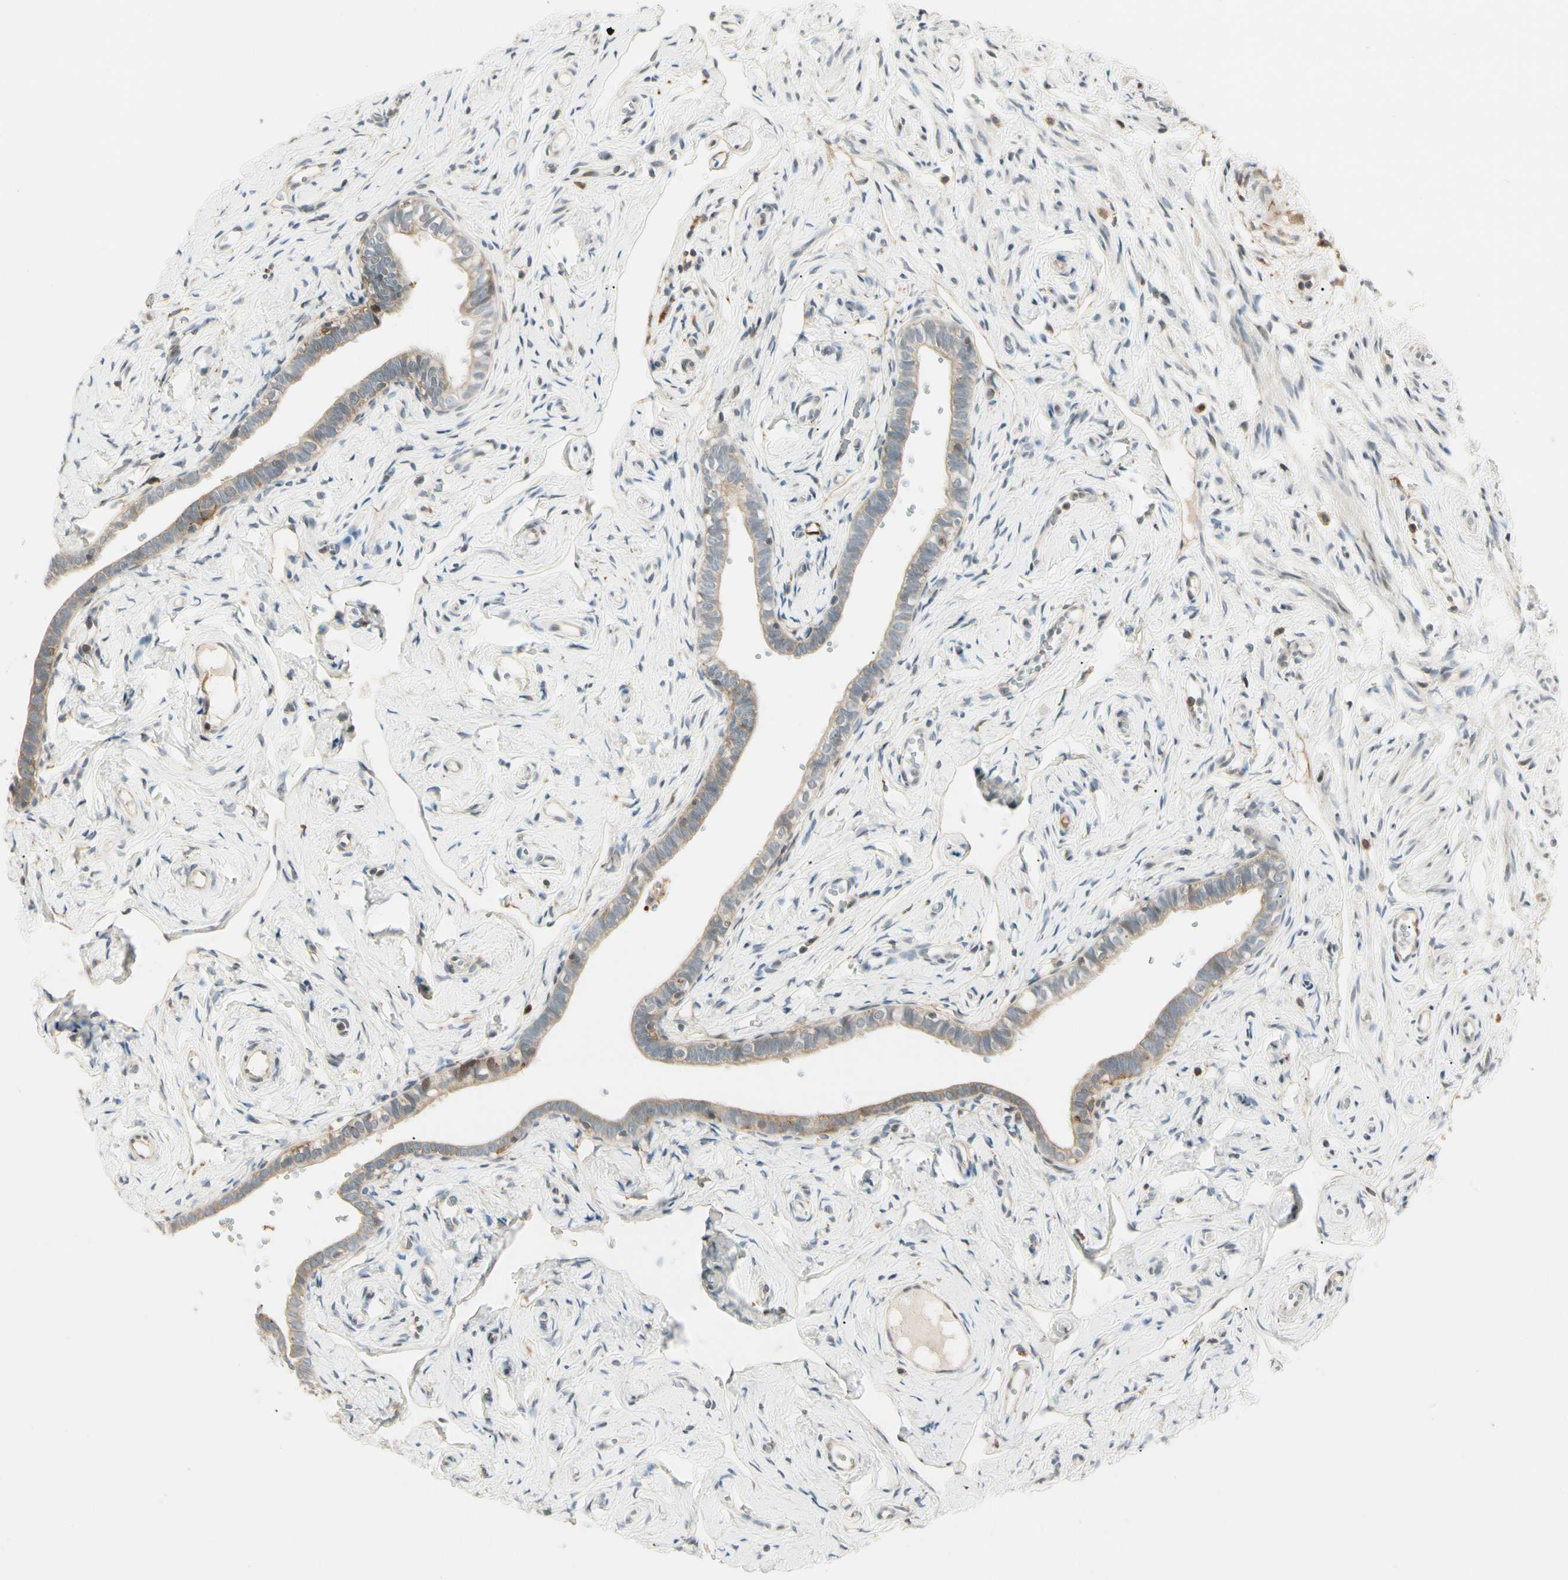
{"staining": {"intensity": "moderate", "quantity": "<25%", "location": "cytoplasmic/membranous"}, "tissue": "fallopian tube", "cell_type": "Glandular cells", "image_type": "normal", "snomed": [{"axis": "morphology", "description": "Normal tissue, NOS"}, {"axis": "topography", "description": "Fallopian tube"}], "caption": "DAB immunohistochemical staining of unremarkable fallopian tube reveals moderate cytoplasmic/membranous protein staining in about <25% of glandular cells.", "gene": "FNDC3B", "patient": {"sex": "female", "age": 71}}